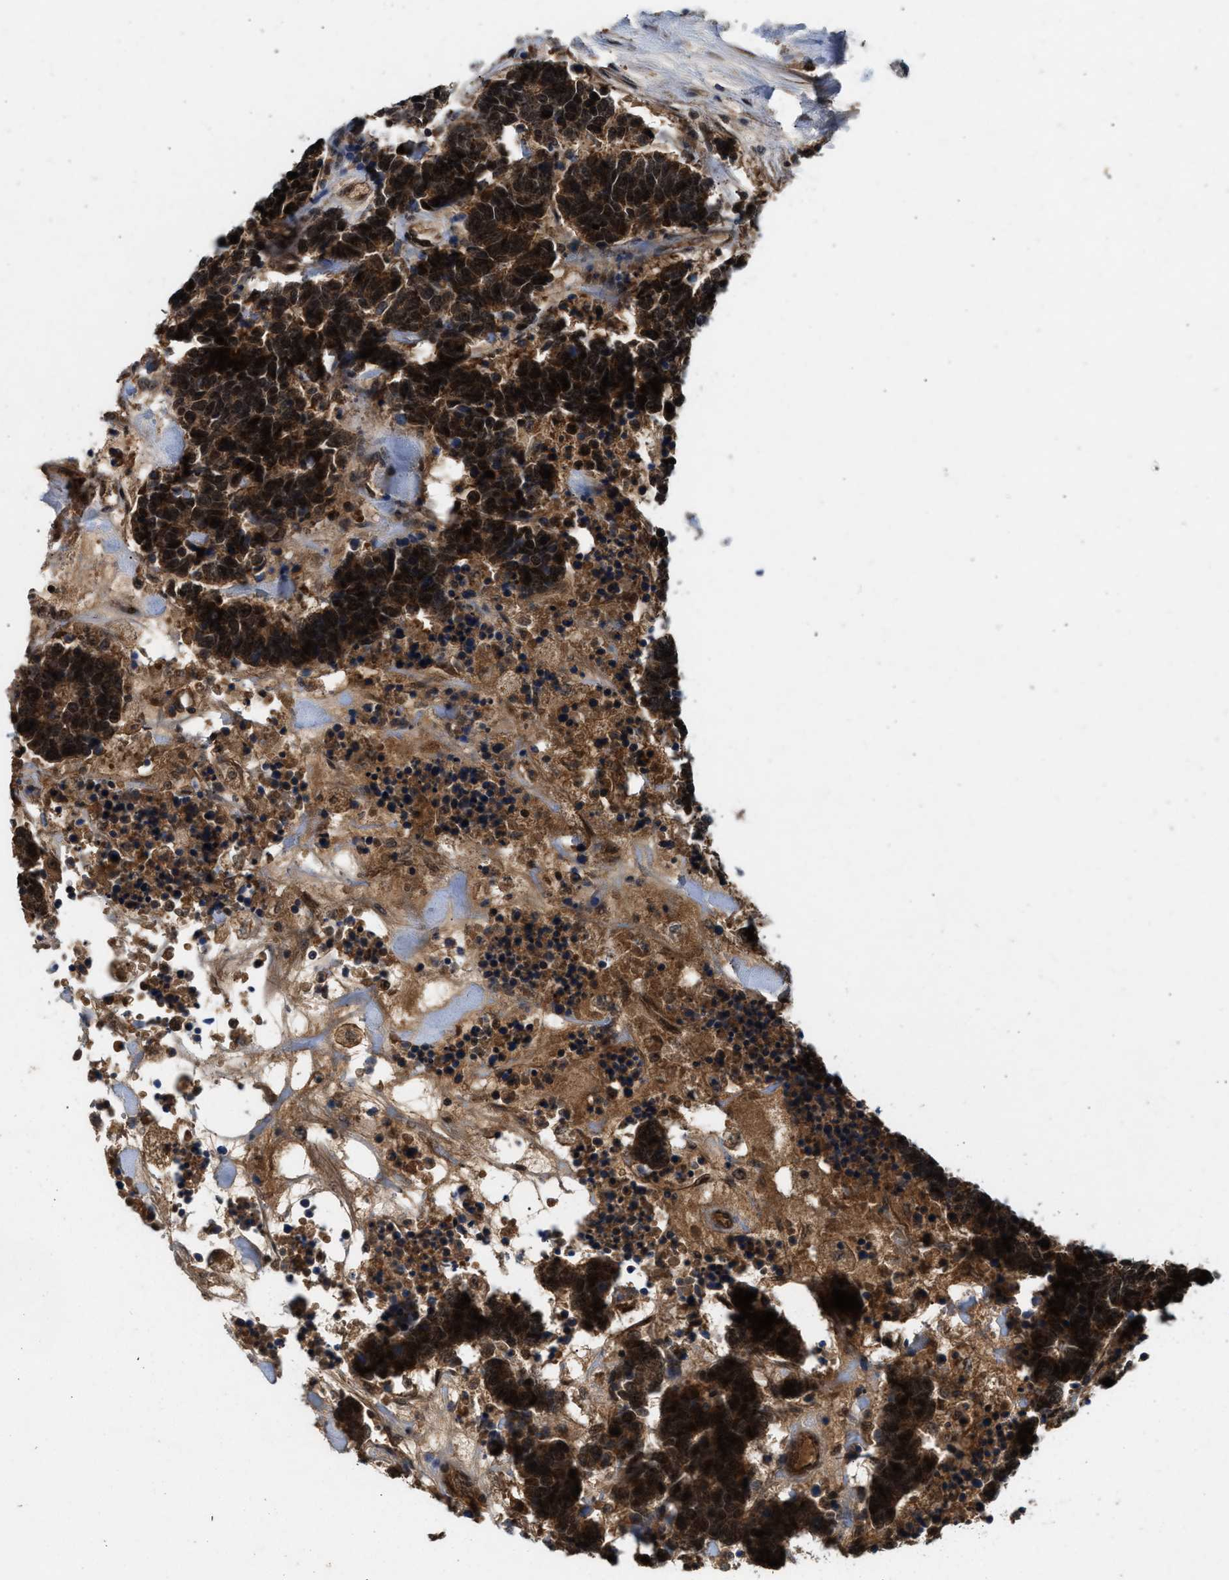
{"staining": {"intensity": "moderate", "quantity": ">75%", "location": "cytoplasmic/membranous,nuclear"}, "tissue": "carcinoid", "cell_type": "Tumor cells", "image_type": "cancer", "snomed": [{"axis": "morphology", "description": "Carcinoma, NOS"}, {"axis": "morphology", "description": "Carcinoid, malignant, NOS"}, {"axis": "topography", "description": "Urinary bladder"}], "caption": "The immunohistochemical stain highlights moderate cytoplasmic/membranous and nuclear staining in tumor cells of carcinoma tissue.", "gene": "RUSC2", "patient": {"sex": "male", "age": 57}}